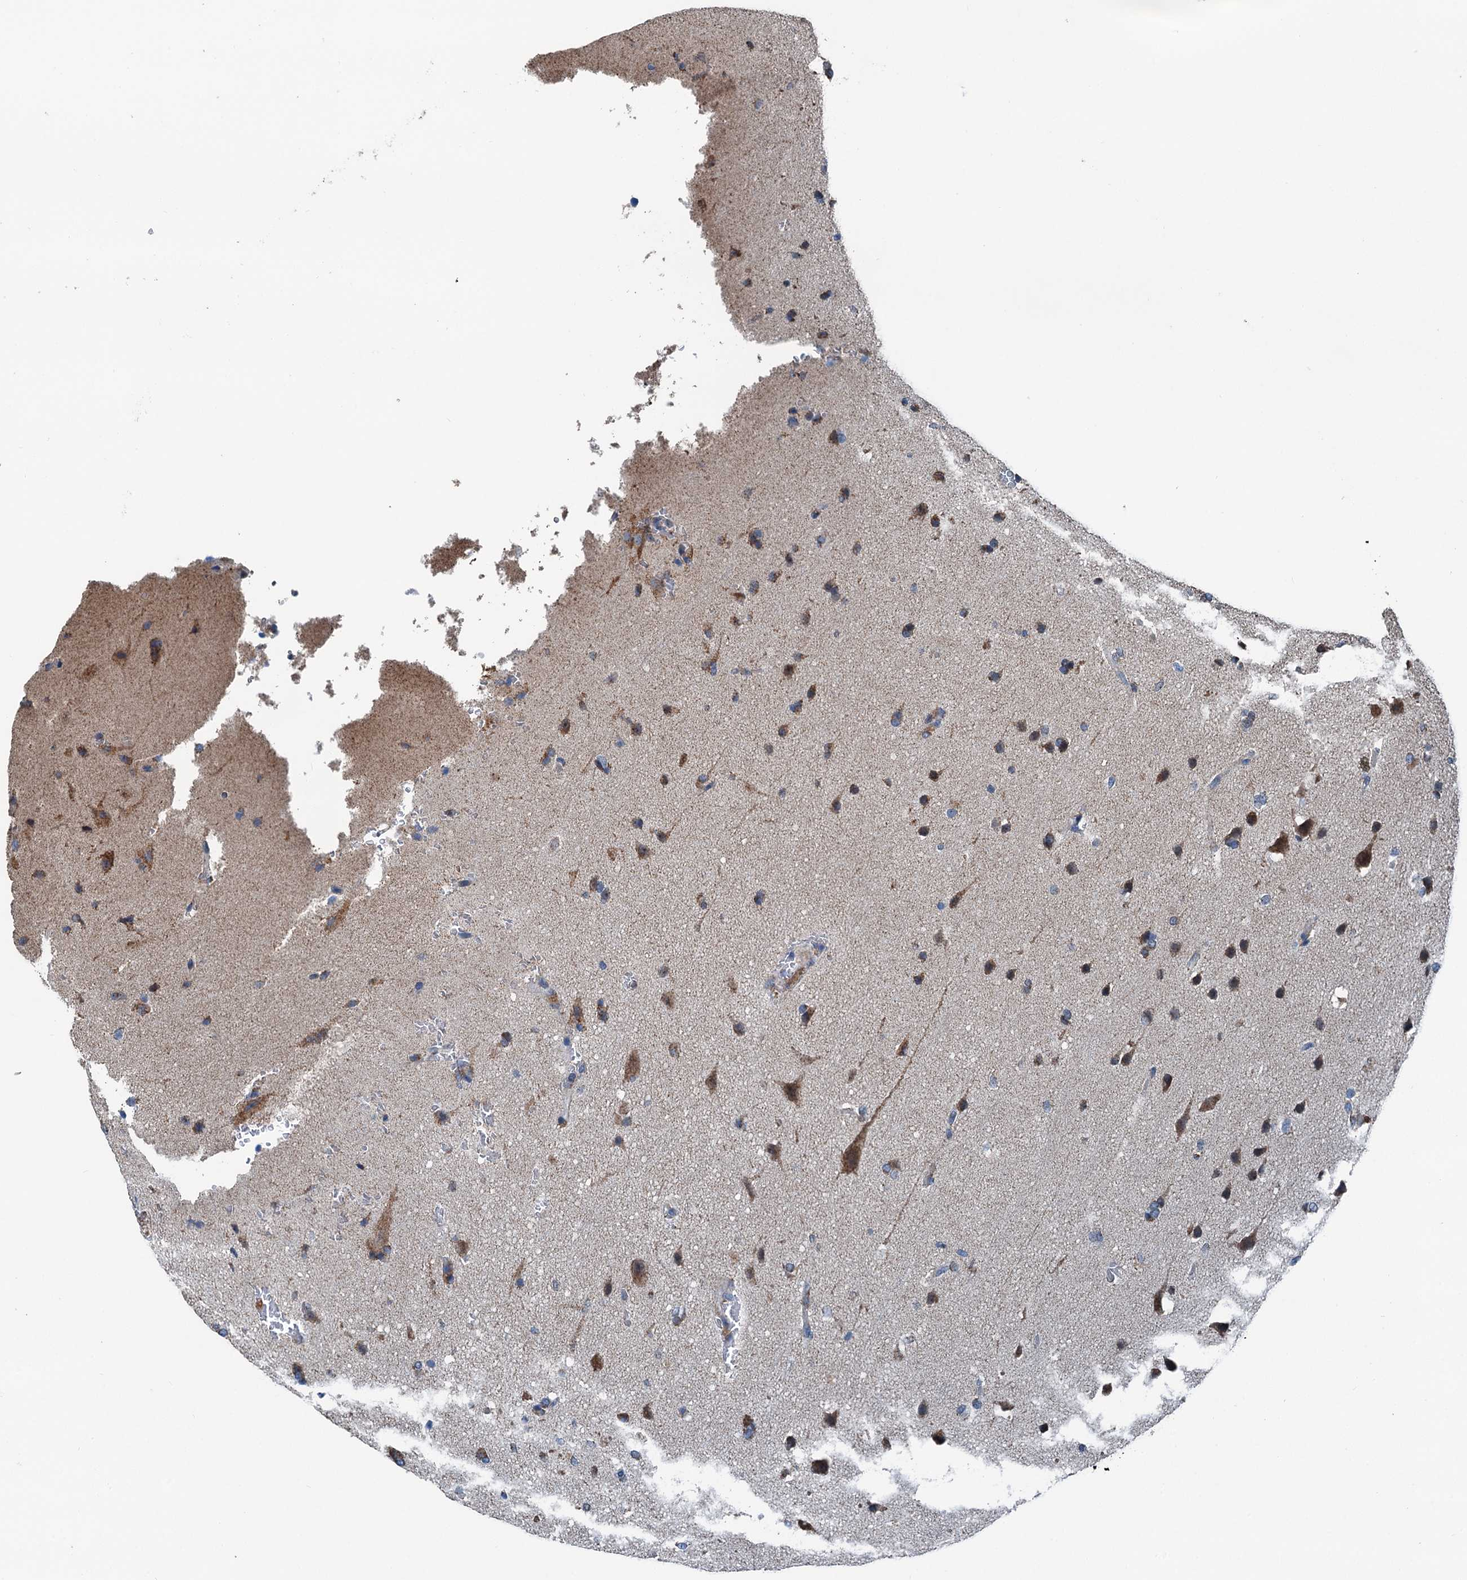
{"staining": {"intensity": "moderate", "quantity": ">75%", "location": "cytoplasmic/membranous"}, "tissue": "glioma", "cell_type": "Tumor cells", "image_type": "cancer", "snomed": [{"axis": "morphology", "description": "Glioma, malignant, Low grade"}, {"axis": "topography", "description": "Brain"}], "caption": "Tumor cells demonstrate medium levels of moderate cytoplasmic/membranous expression in about >75% of cells in glioma.", "gene": "TRPT1", "patient": {"sex": "female", "age": 37}}